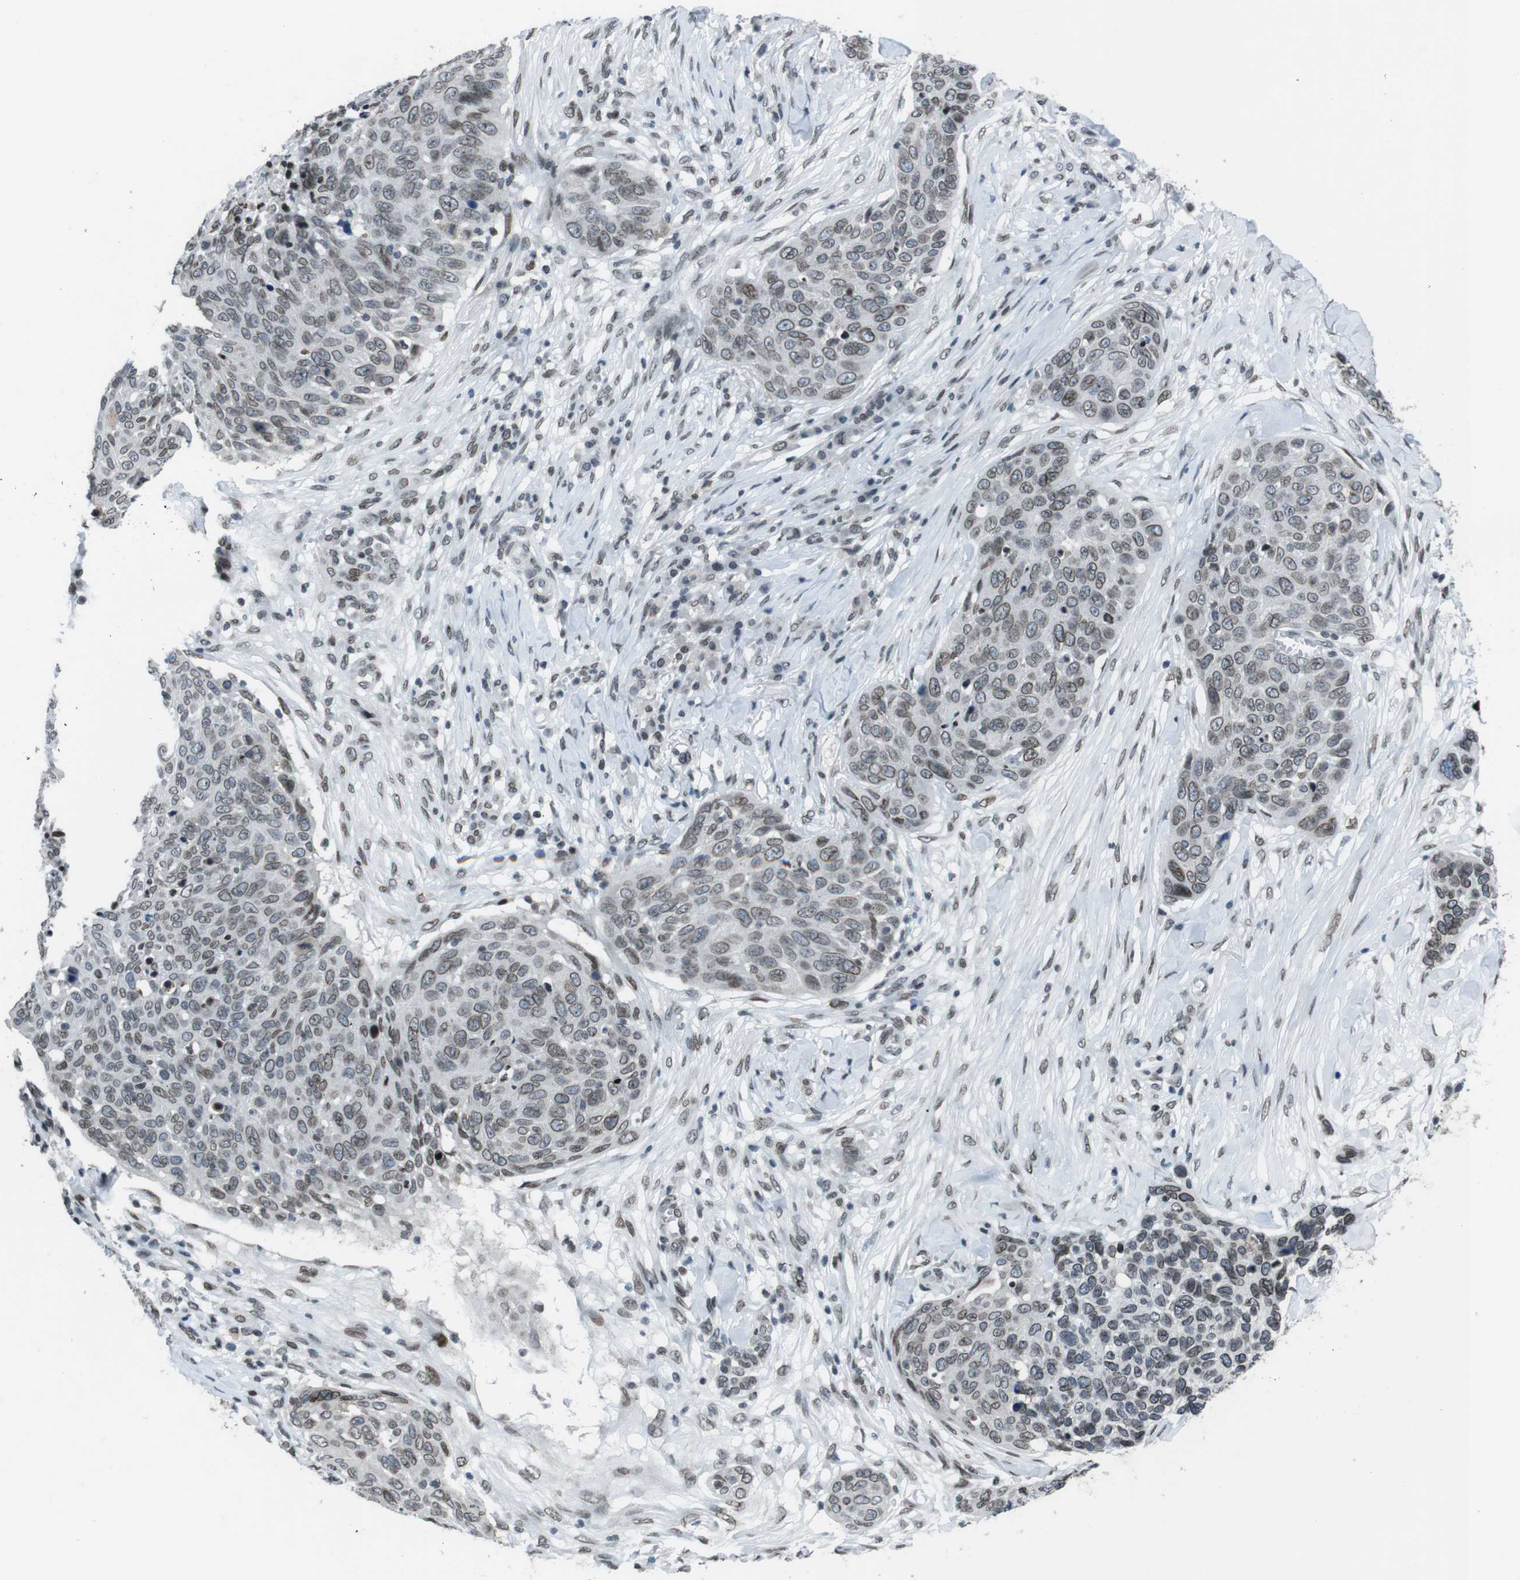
{"staining": {"intensity": "weak", "quantity": ">75%", "location": "cytoplasmic/membranous,nuclear"}, "tissue": "skin cancer", "cell_type": "Tumor cells", "image_type": "cancer", "snomed": [{"axis": "morphology", "description": "Squamous cell carcinoma in situ, NOS"}, {"axis": "morphology", "description": "Squamous cell carcinoma, NOS"}, {"axis": "topography", "description": "Skin"}], "caption": "A brown stain highlights weak cytoplasmic/membranous and nuclear staining of a protein in skin squamous cell carcinoma tumor cells.", "gene": "MAD1L1", "patient": {"sex": "male", "age": 93}}